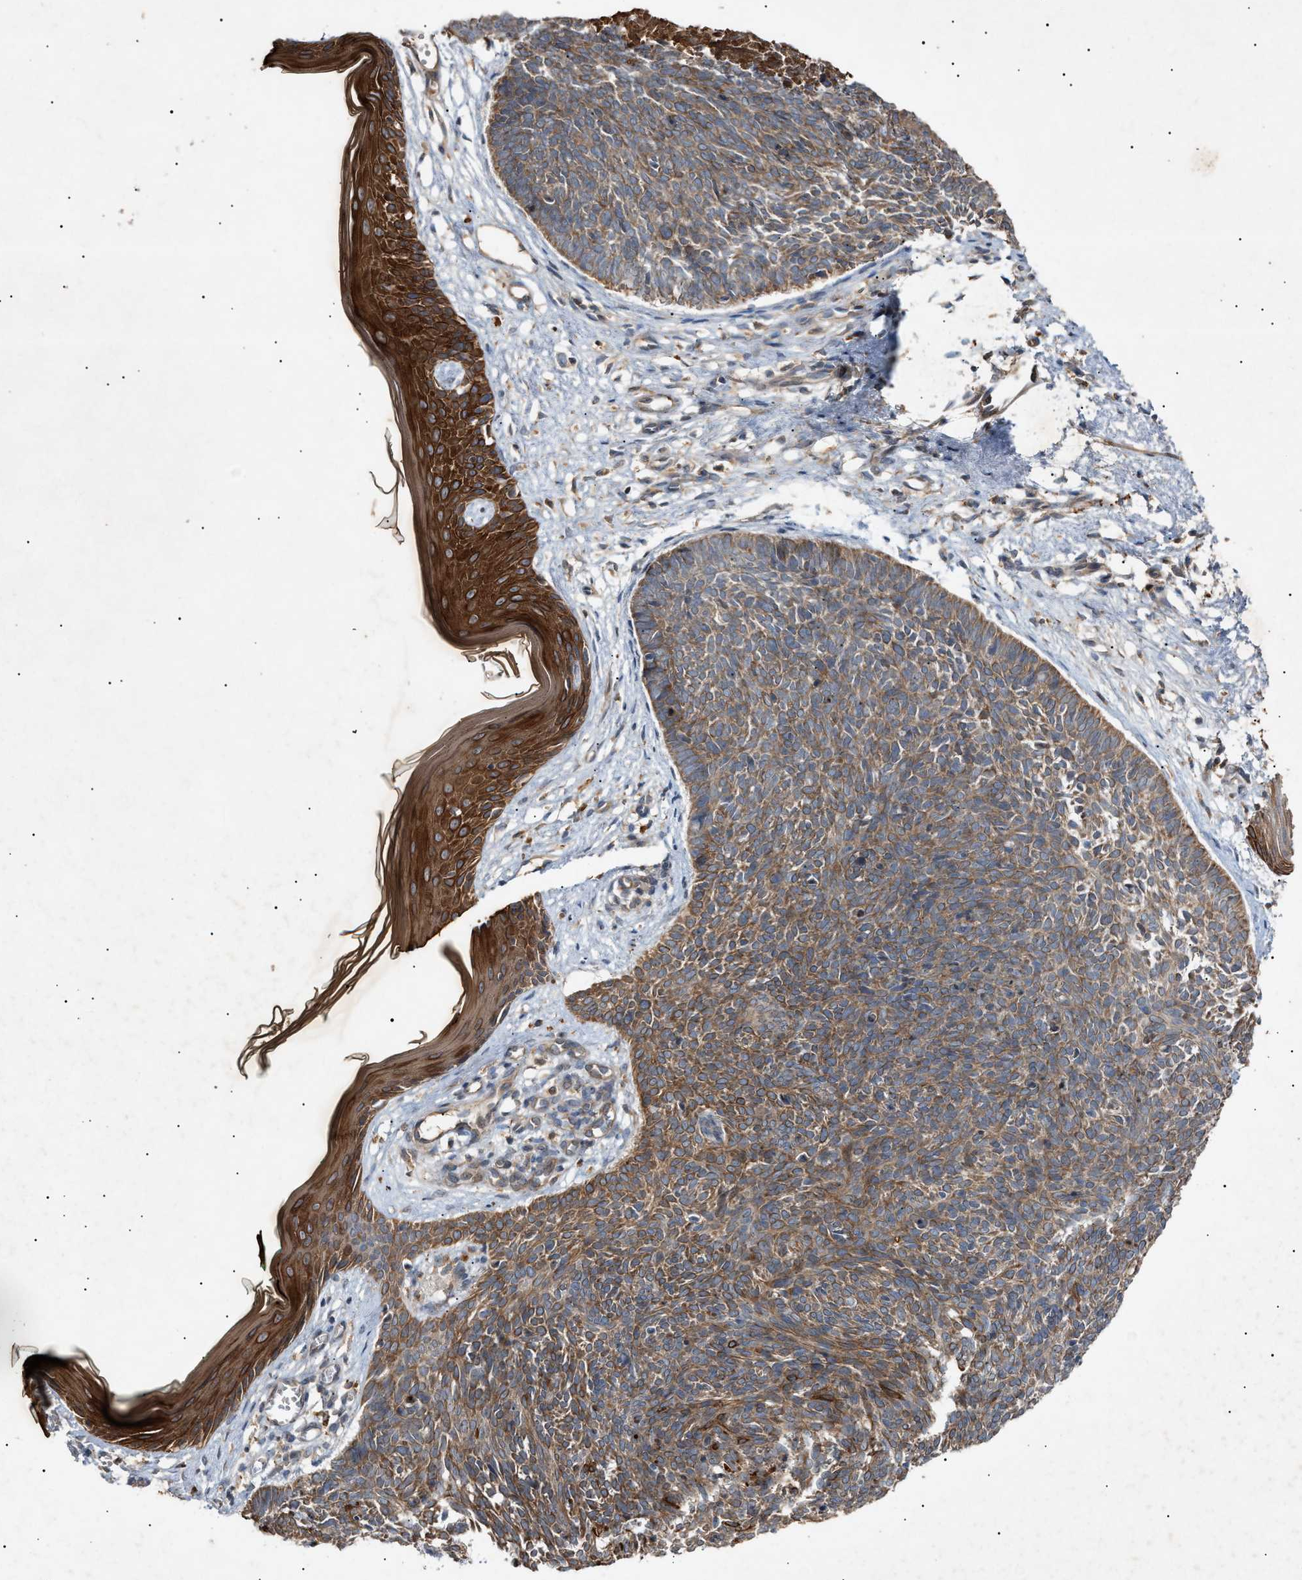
{"staining": {"intensity": "moderate", "quantity": ">75%", "location": "cytoplasmic/membranous"}, "tissue": "skin cancer", "cell_type": "Tumor cells", "image_type": "cancer", "snomed": [{"axis": "morphology", "description": "Basal cell carcinoma"}, {"axis": "topography", "description": "Skin"}], "caption": "Tumor cells reveal medium levels of moderate cytoplasmic/membranous expression in about >75% of cells in human skin cancer. (brown staining indicates protein expression, while blue staining denotes nuclei).", "gene": "MTCH1", "patient": {"sex": "male", "age": 60}}